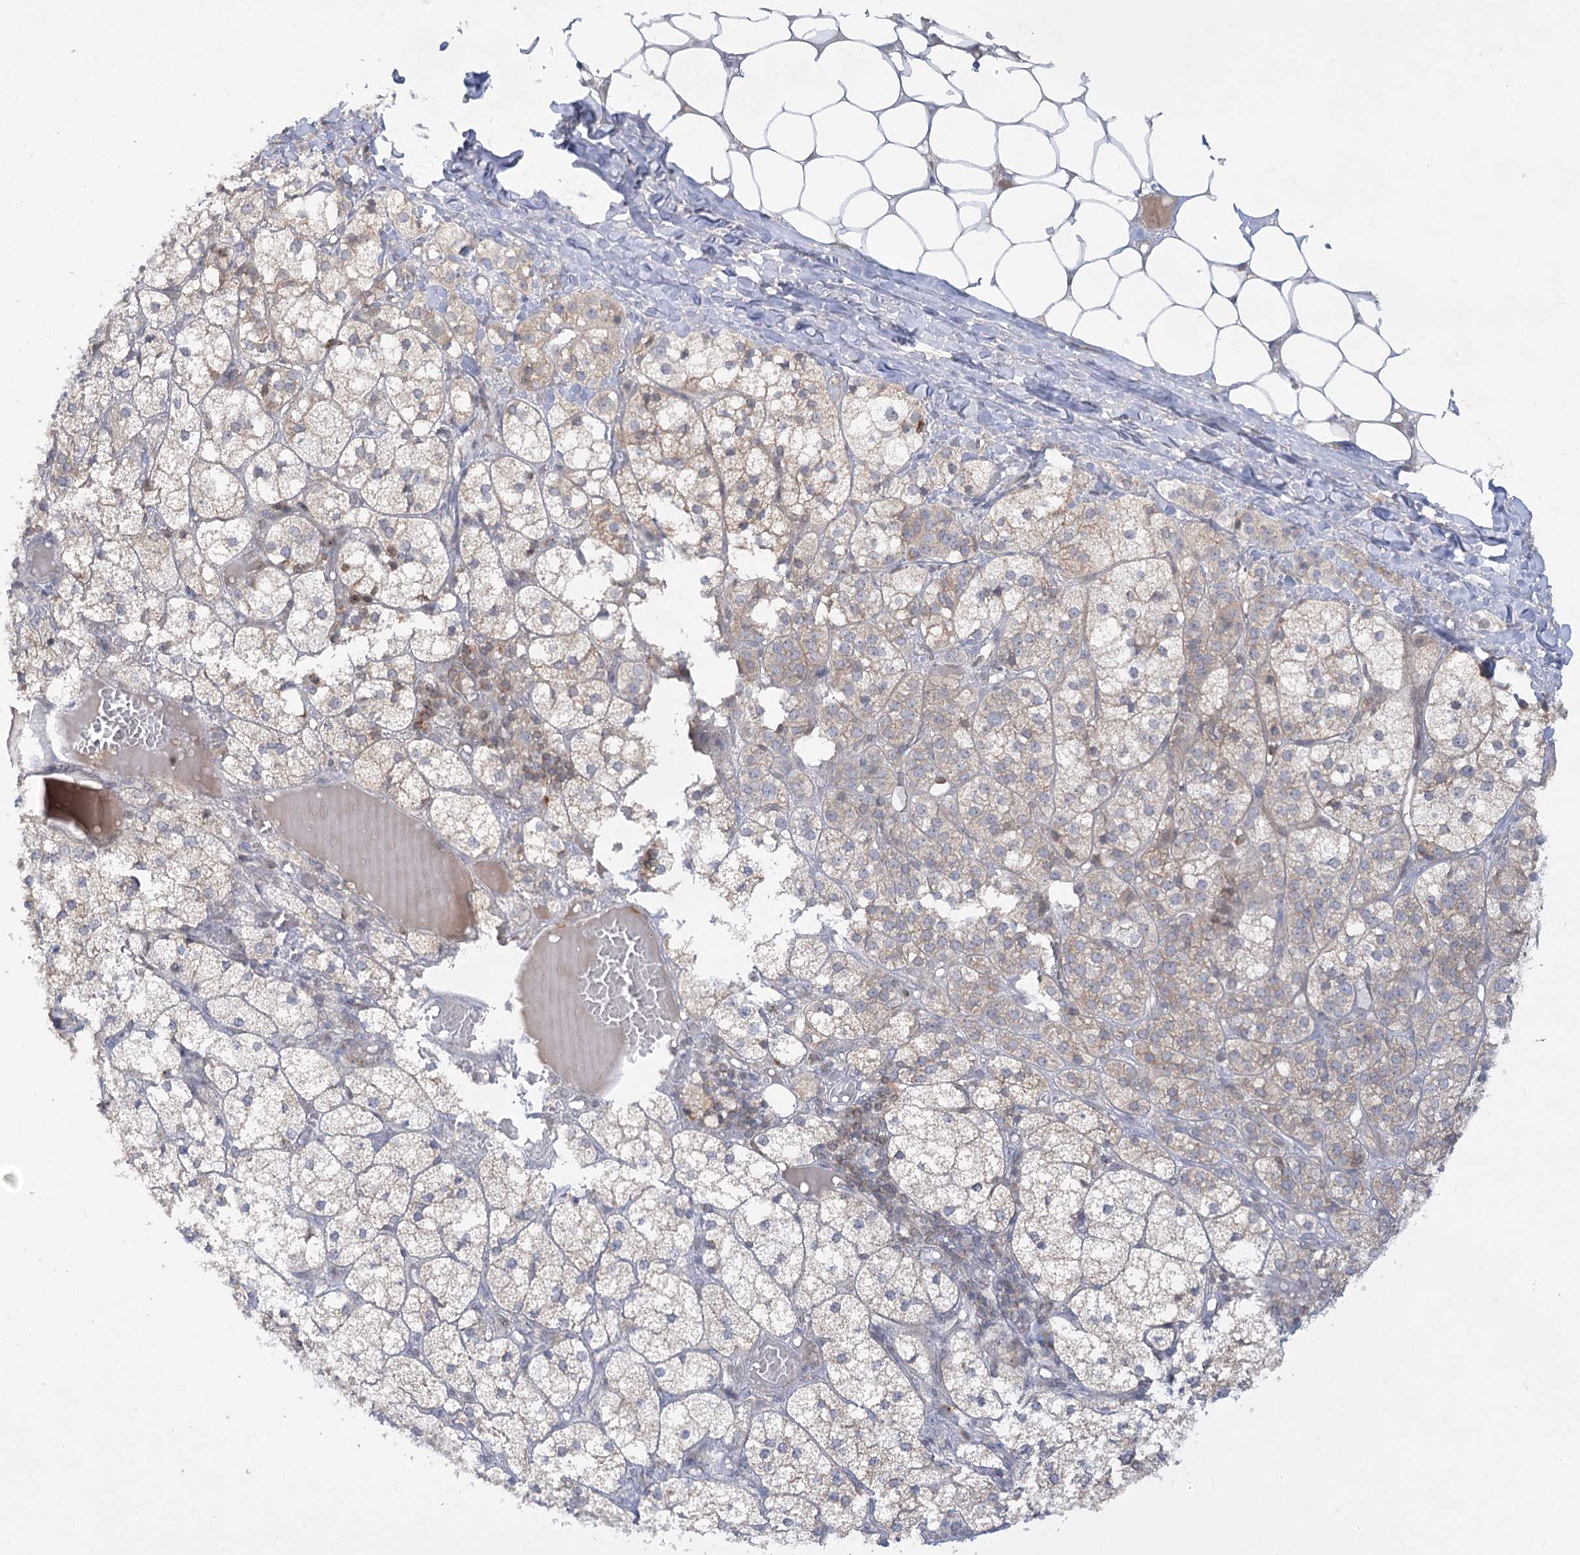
{"staining": {"intensity": "moderate", "quantity": "25%-75%", "location": "cytoplasmic/membranous"}, "tissue": "adrenal gland", "cell_type": "Glandular cells", "image_type": "normal", "snomed": [{"axis": "morphology", "description": "Normal tissue, NOS"}, {"axis": "topography", "description": "Adrenal gland"}], "caption": "Adrenal gland stained with a brown dye exhibits moderate cytoplasmic/membranous positive expression in approximately 25%-75% of glandular cells.", "gene": "SYTL1", "patient": {"sex": "female", "age": 61}}